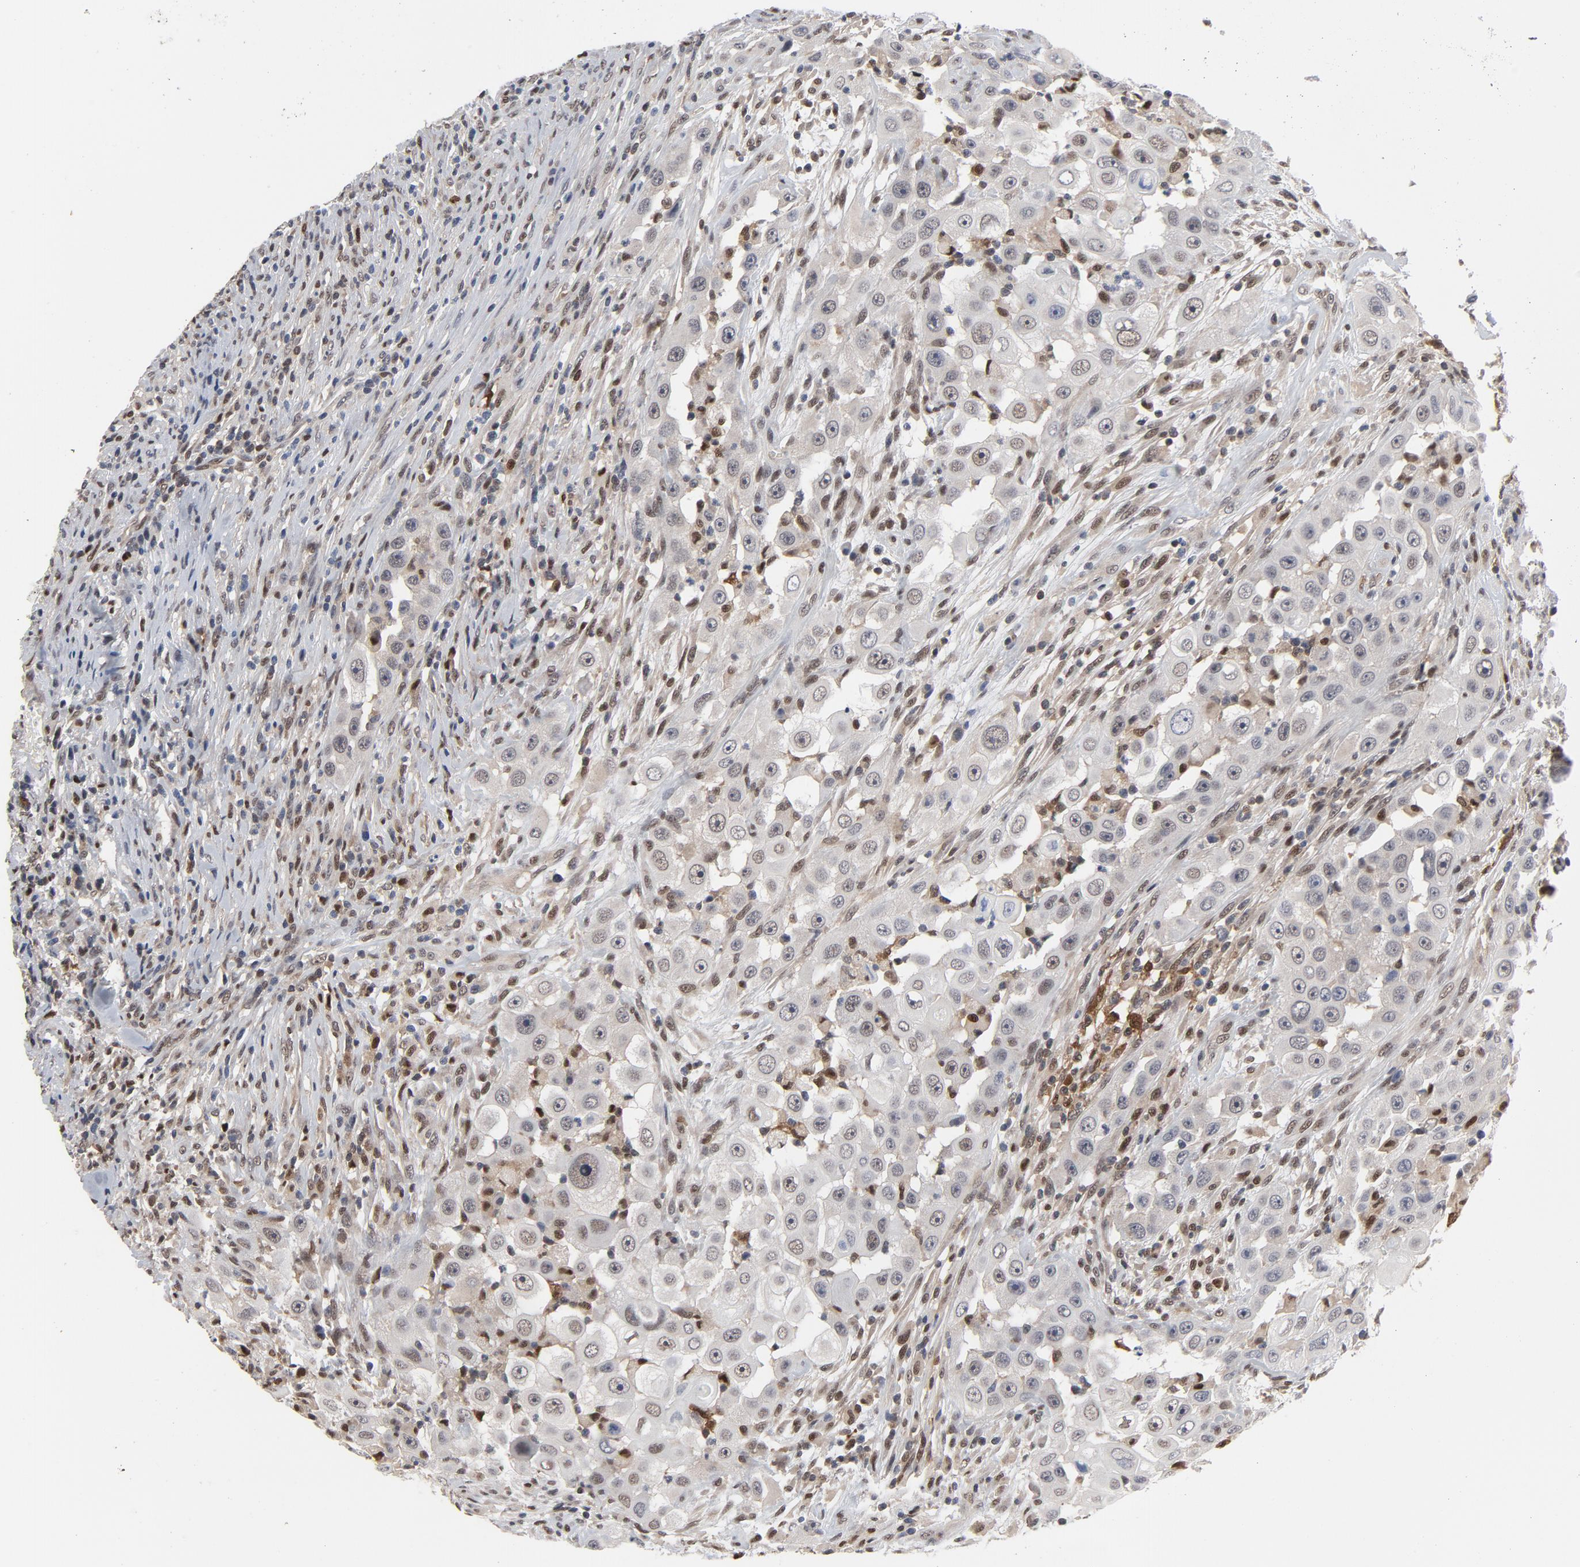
{"staining": {"intensity": "negative", "quantity": "none", "location": "none"}, "tissue": "head and neck cancer", "cell_type": "Tumor cells", "image_type": "cancer", "snomed": [{"axis": "morphology", "description": "Carcinoma, NOS"}, {"axis": "topography", "description": "Head-Neck"}], "caption": "An image of human carcinoma (head and neck) is negative for staining in tumor cells.", "gene": "NFKB1", "patient": {"sex": "male", "age": 87}}